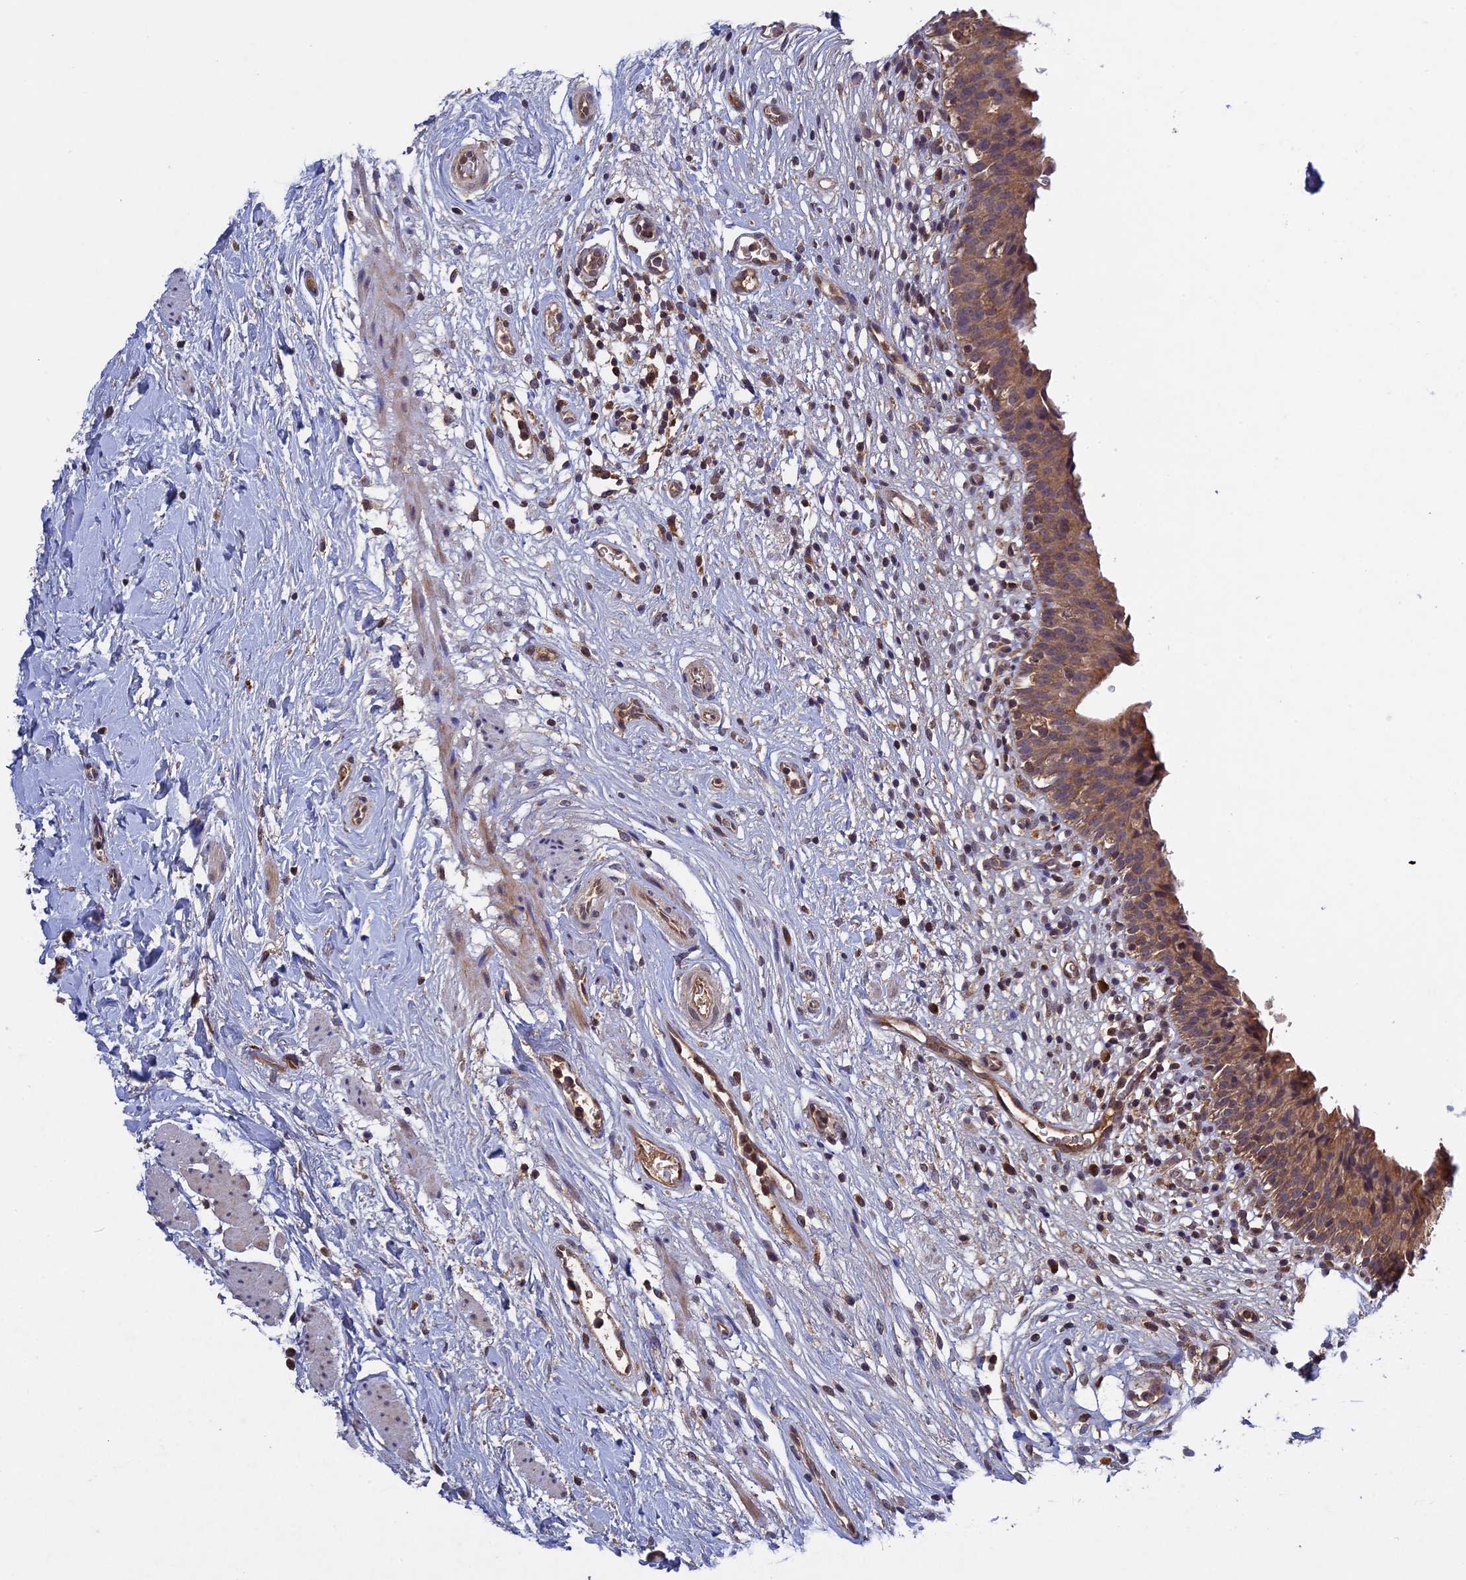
{"staining": {"intensity": "moderate", "quantity": ">75%", "location": "cytoplasmic/membranous"}, "tissue": "urinary bladder", "cell_type": "Urothelial cells", "image_type": "normal", "snomed": [{"axis": "morphology", "description": "Normal tissue, NOS"}, {"axis": "morphology", "description": "Inflammation, NOS"}, {"axis": "topography", "description": "Urinary bladder"}], "caption": "IHC image of normal urinary bladder: human urinary bladder stained using immunohistochemistry demonstrates medium levels of moderate protein expression localized specifically in the cytoplasmic/membranous of urothelial cells, appearing as a cytoplasmic/membranous brown color.", "gene": "RAB15", "patient": {"sex": "male", "age": 63}}